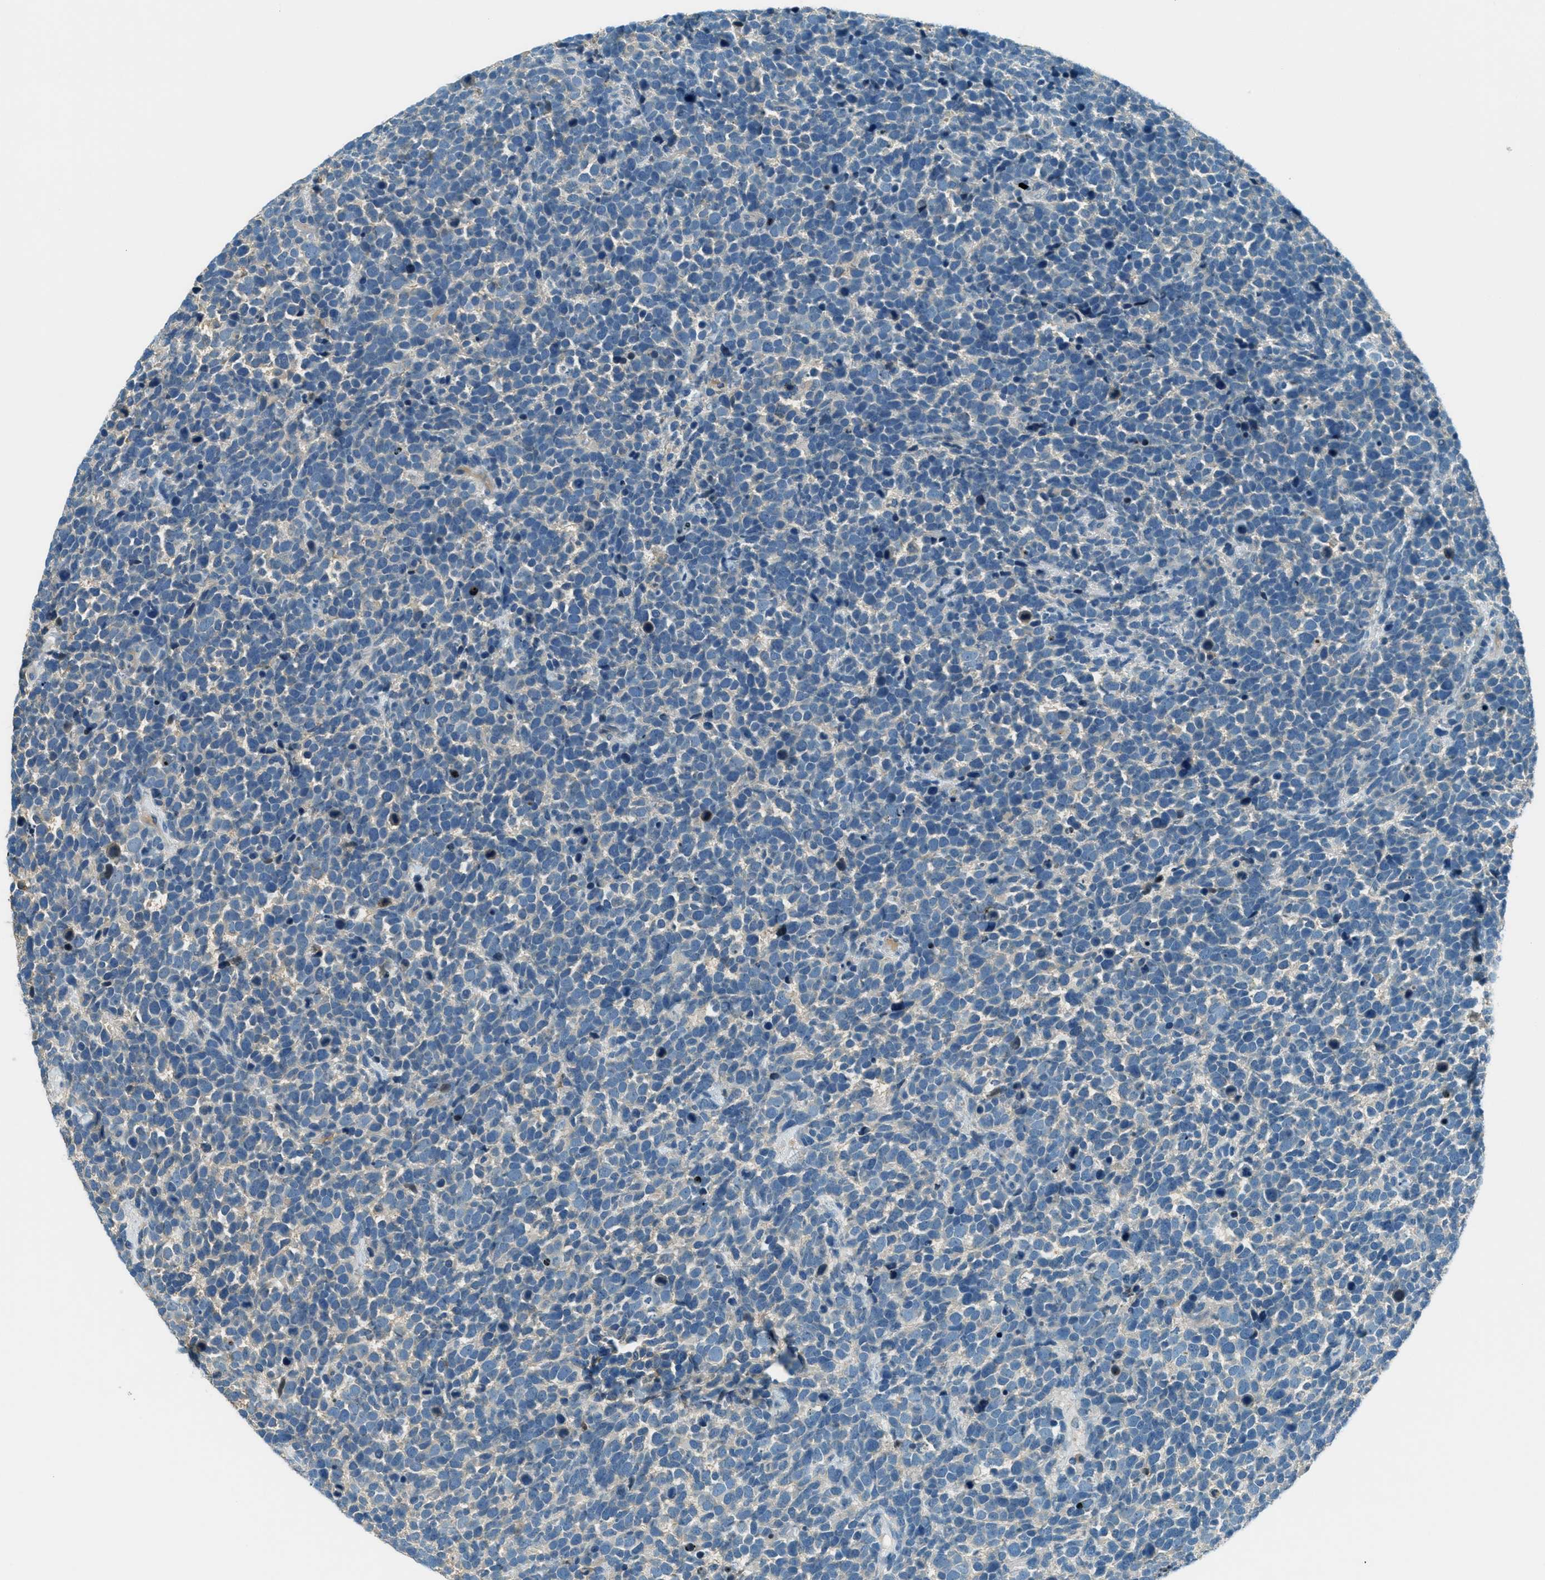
{"staining": {"intensity": "negative", "quantity": "none", "location": "none"}, "tissue": "urothelial cancer", "cell_type": "Tumor cells", "image_type": "cancer", "snomed": [{"axis": "morphology", "description": "Urothelial carcinoma, High grade"}, {"axis": "topography", "description": "Urinary bladder"}], "caption": "Immunohistochemistry of human high-grade urothelial carcinoma exhibits no positivity in tumor cells. The staining is performed using DAB (3,3'-diaminobenzidine) brown chromogen with nuclei counter-stained in using hematoxylin.", "gene": "MSLN", "patient": {"sex": "female", "age": 82}}